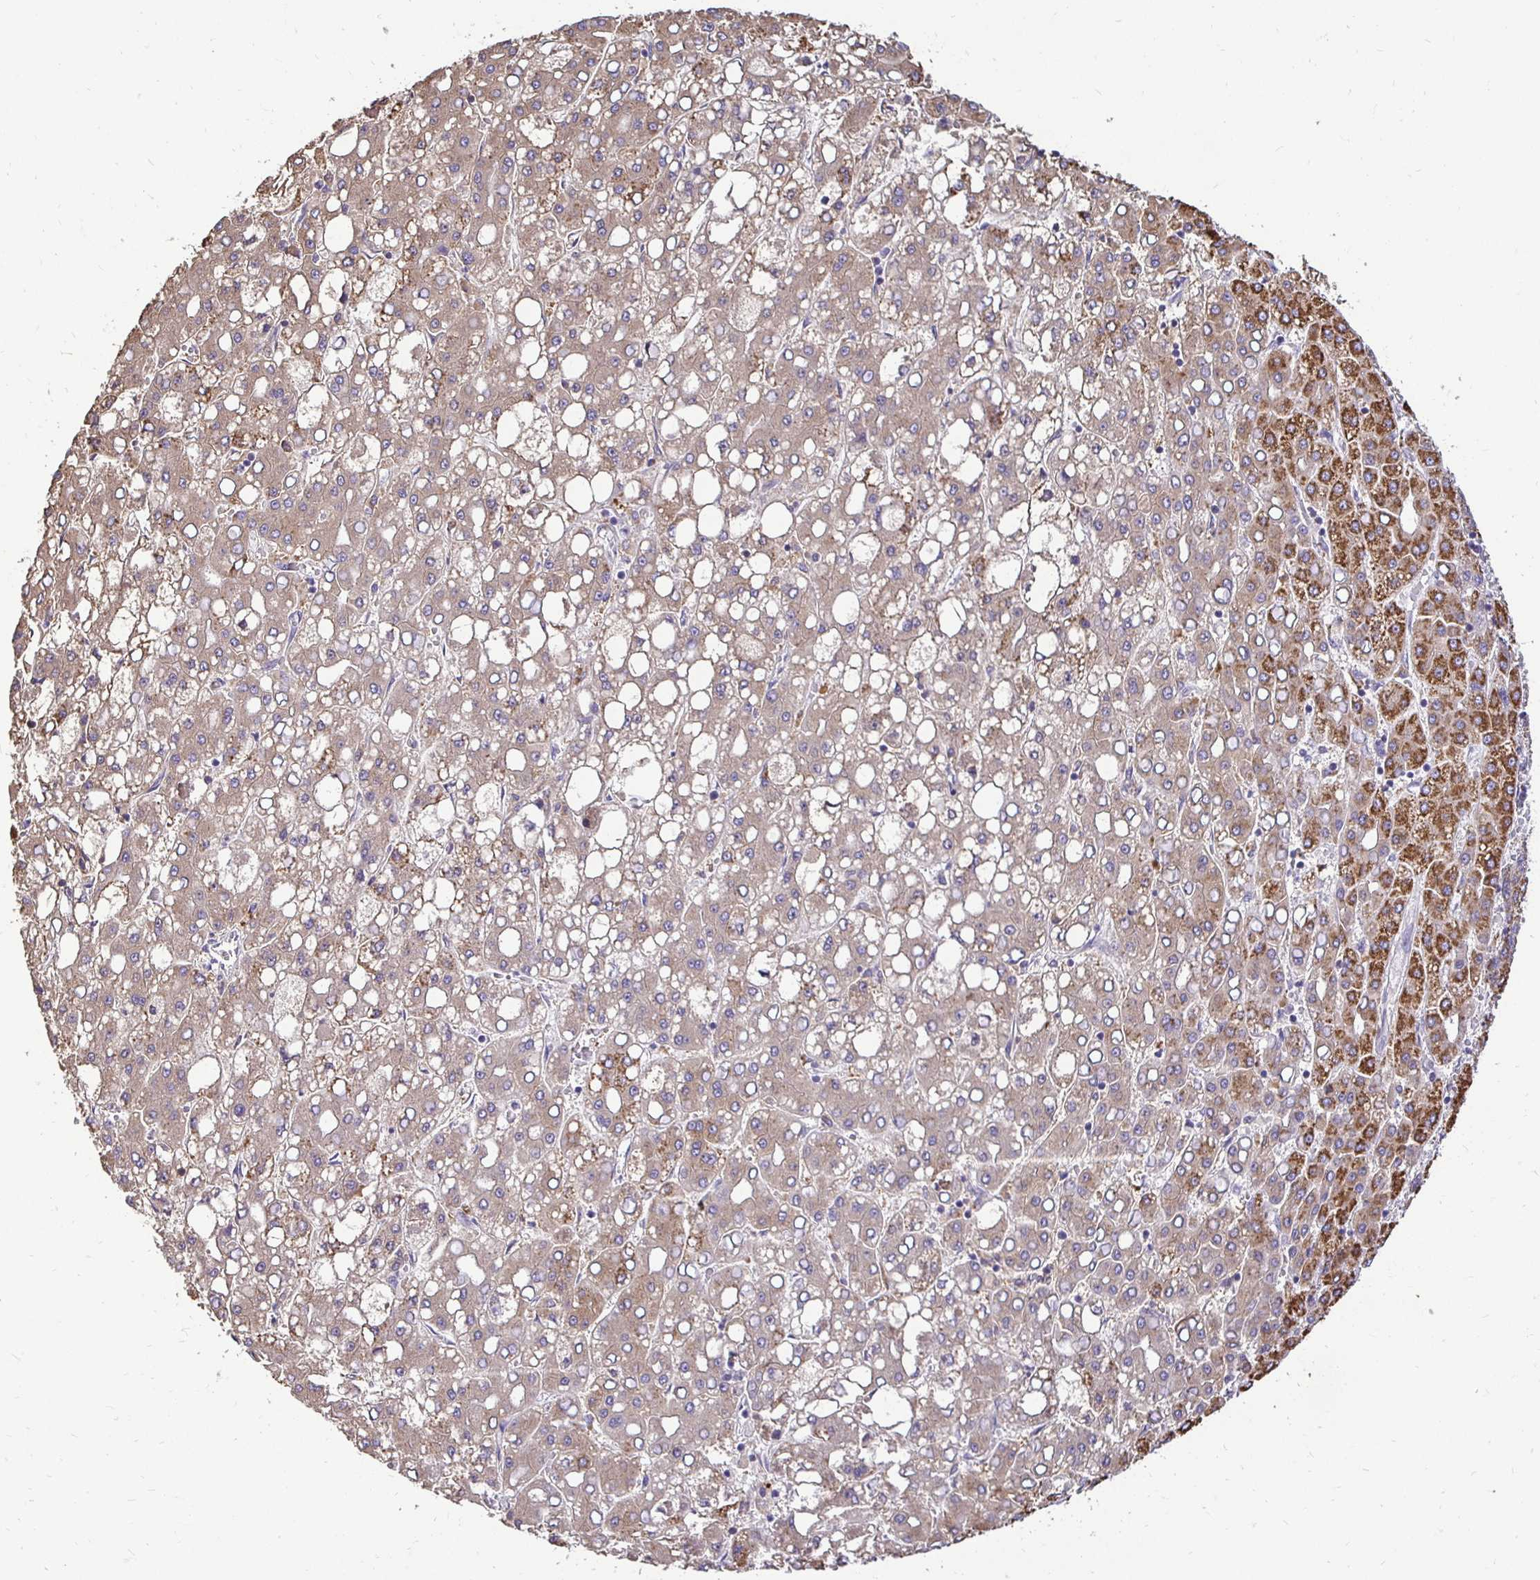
{"staining": {"intensity": "moderate", "quantity": "25%-75%", "location": "cytoplasmic/membranous"}, "tissue": "liver cancer", "cell_type": "Tumor cells", "image_type": "cancer", "snomed": [{"axis": "morphology", "description": "Carcinoma, Hepatocellular, NOS"}, {"axis": "topography", "description": "Liver"}], "caption": "The histopathology image displays immunohistochemical staining of liver cancer. There is moderate cytoplasmic/membranous expression is appreciated in about 25%-75% of tumor cells.", "gene": "RHEBL1", "patient": {"sex": "male", "age": 65}}